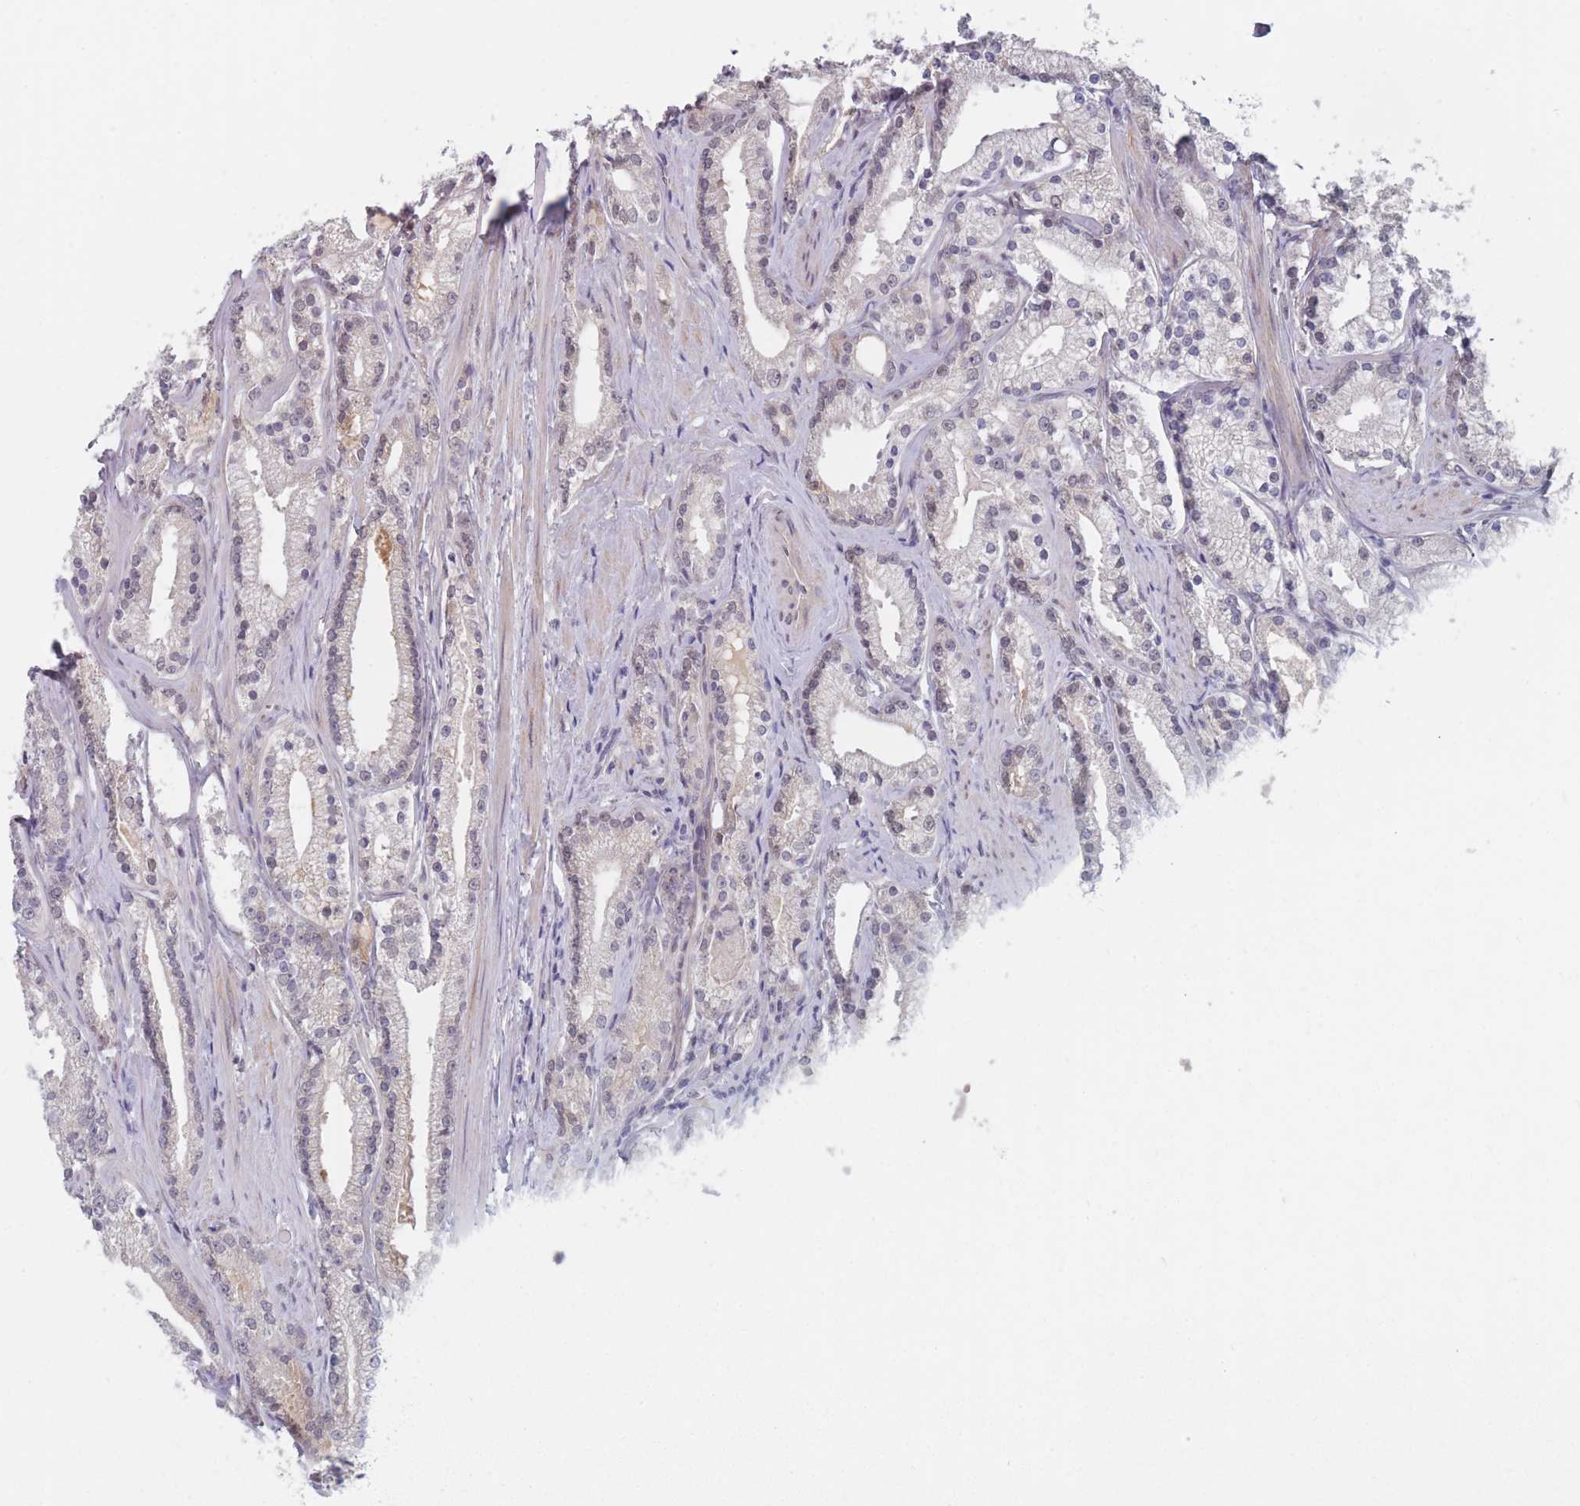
{"staining": {"intensity": "negative", "quantity": "none", "location": "none"}, "tissue": "prostate cancer", "cell_type": "Tumor cells", "image_type": "cancer", "snomed": [{"axis": "morphology", "description": "Adenocarcinoma, Low grade"}, {"axis": "topography", "description": "Prostate"}], "caption": "Immunohistochemistry (IHC) of human low-grade adenocarcinoma (prostate) reveals no positivity in tumor cells. (Stains: DAB (3,3'-diaminobenzidine) IHC with hematoxylin counter stain, Microscopy: brightfield microscopy at high magnification).", "gene": "ANKRD10", "patient": {"sex": "male", "age": 57}}